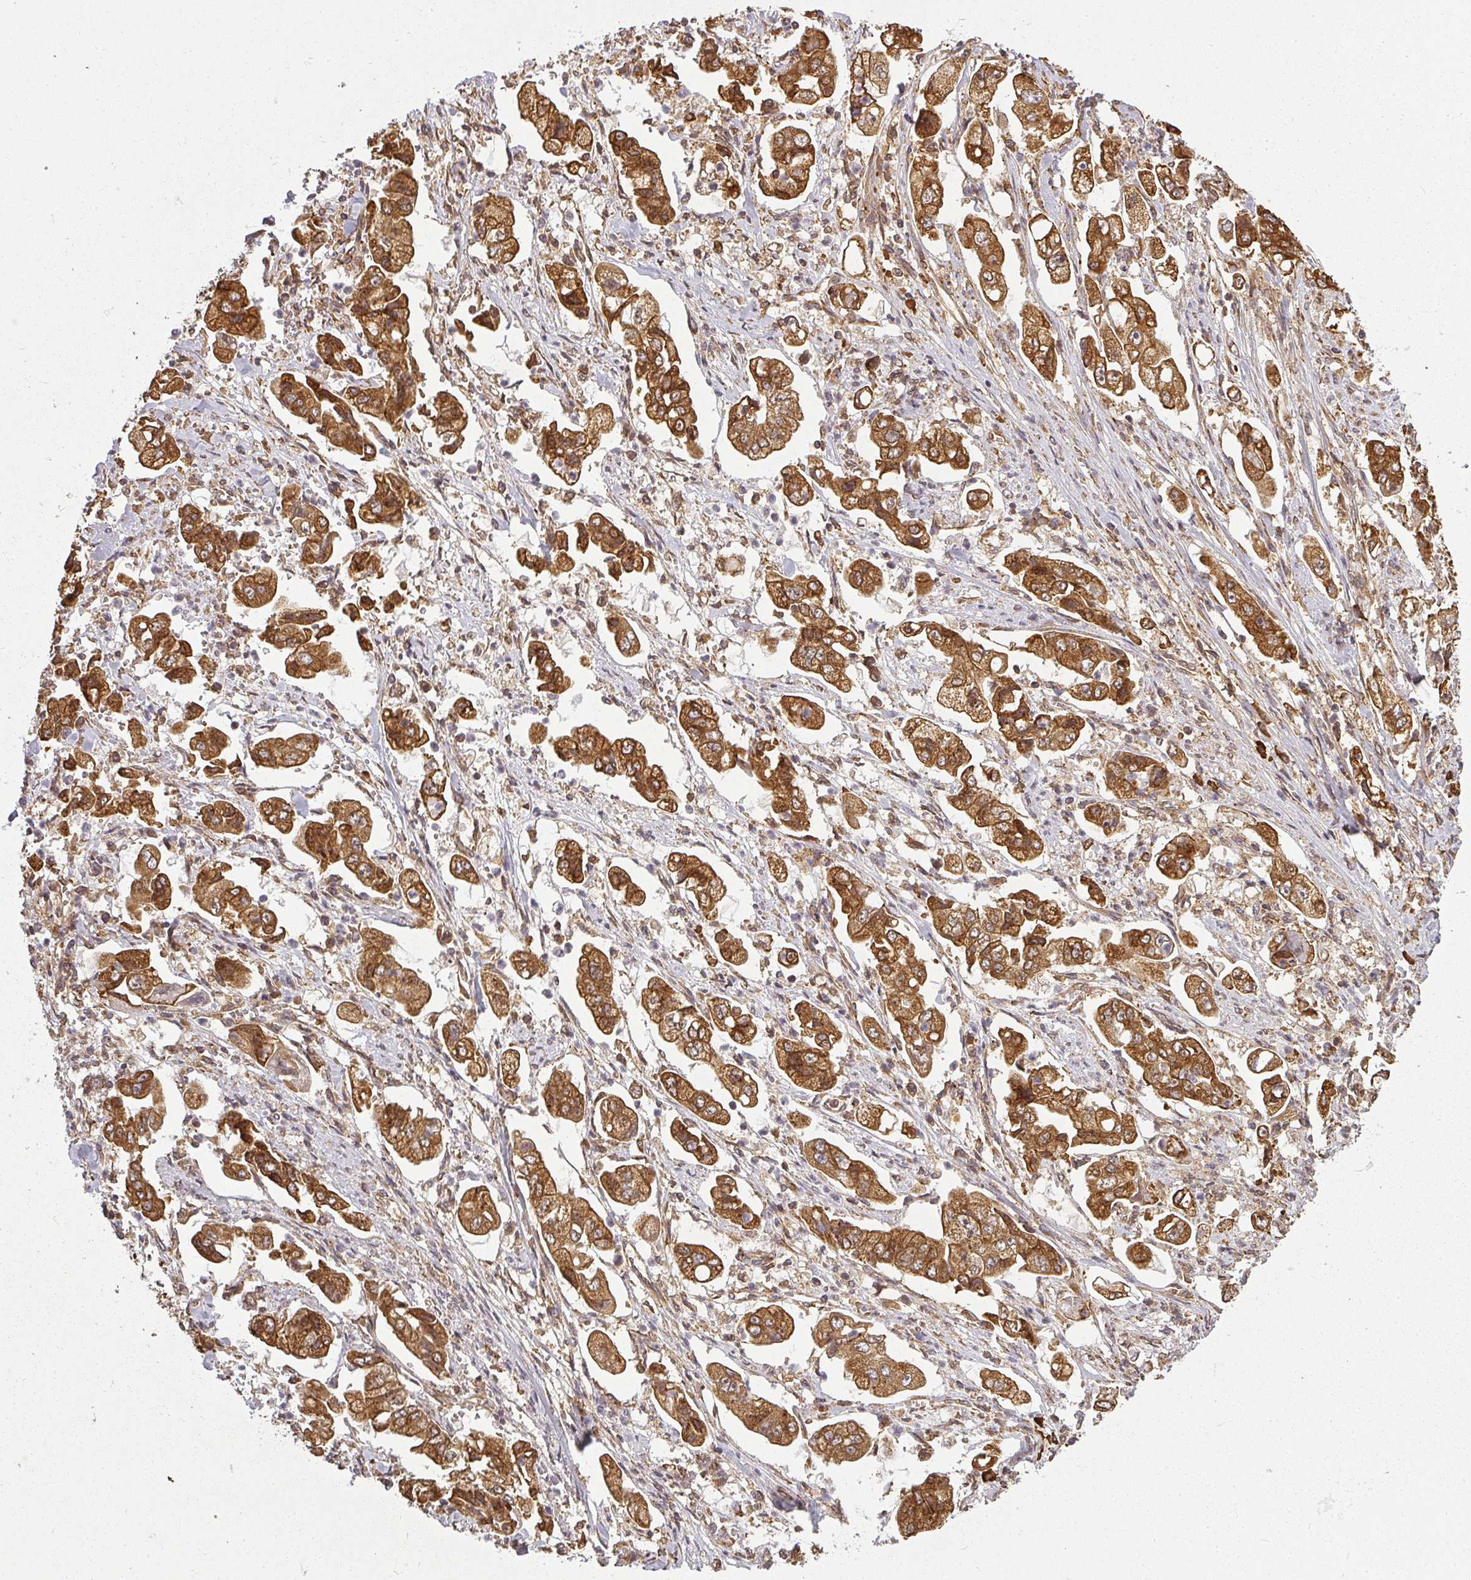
{"staining": {"intensity": "strong", "quantity": ">75%", "location": "cytoplasmic/membranous"}, "tissue": "stomach cancer", "cell_type": "Tumor cells", "image_type": "cancer", "snomed": [{"axis": "morphology", "description": "Adenocarcinoma, NOS"}, {"axis": "topography", "description": "Stomach"}], "caption": "About >75% of tumor cells in stomach cancer (adenocarcinoma) reveal strong cytoplasmic/membranous protein positivity as visualized by brown immunohistochemical staining.", "gene": "PPP6R3", "patient": {"sex": "male", "age": 62}}